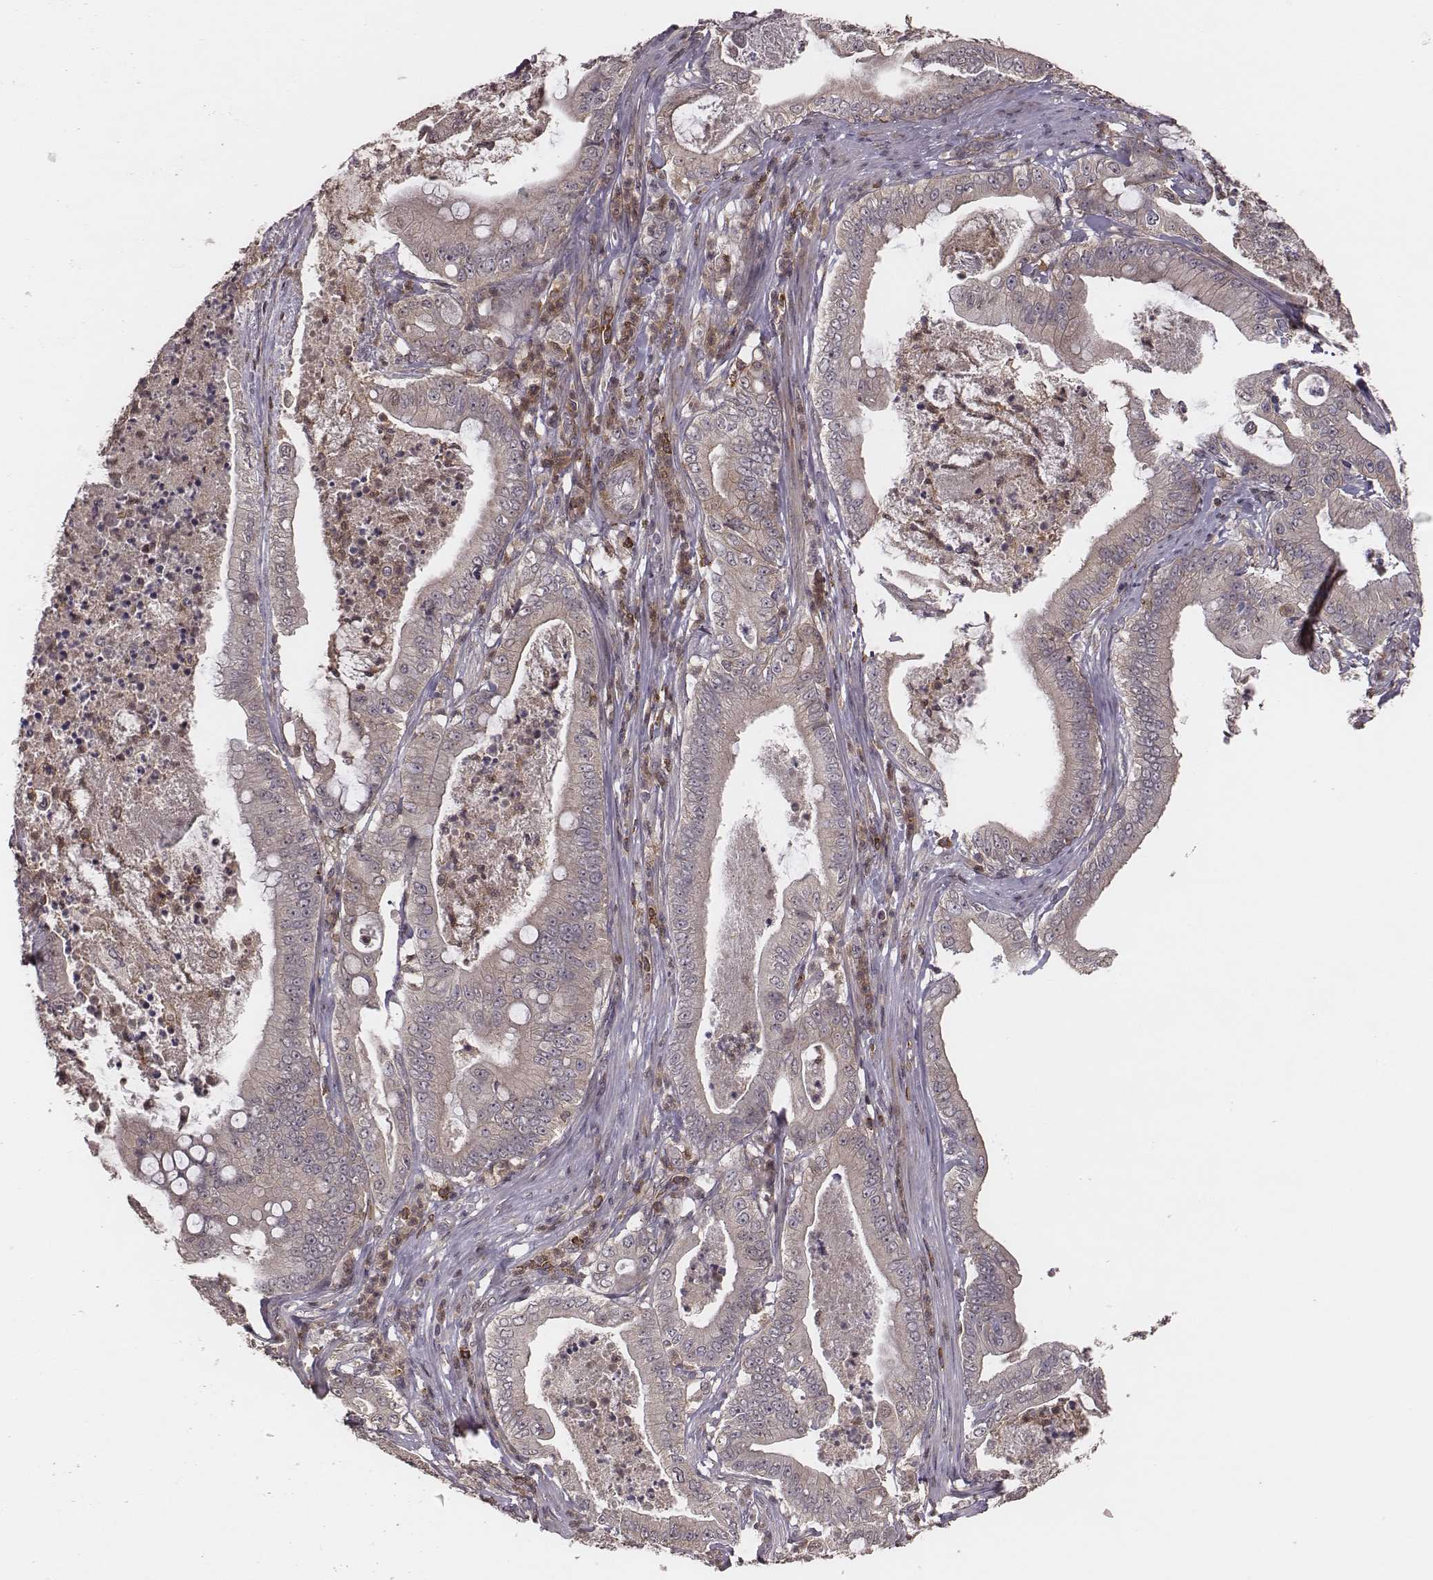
{"staining": {"intensity": "negative", "quantity": "none", "location": "none"}, "tissue": "pancreatic cancer", "cell_type": "Tumor cells", "image_type": "cancer", "snomed": [{"axis": "morphology", "description": "Adenocarcinoma, NOS"}, {"axis": "topography", "description": "Pancreas"}], "caption": "A photomicrograph of adenocarcinoma (pancreatic) stained for a protein demonstrates no brown staining in tumor cells.", "gene": "PILRA", "patient": {"sex": "male", "age": 71}}